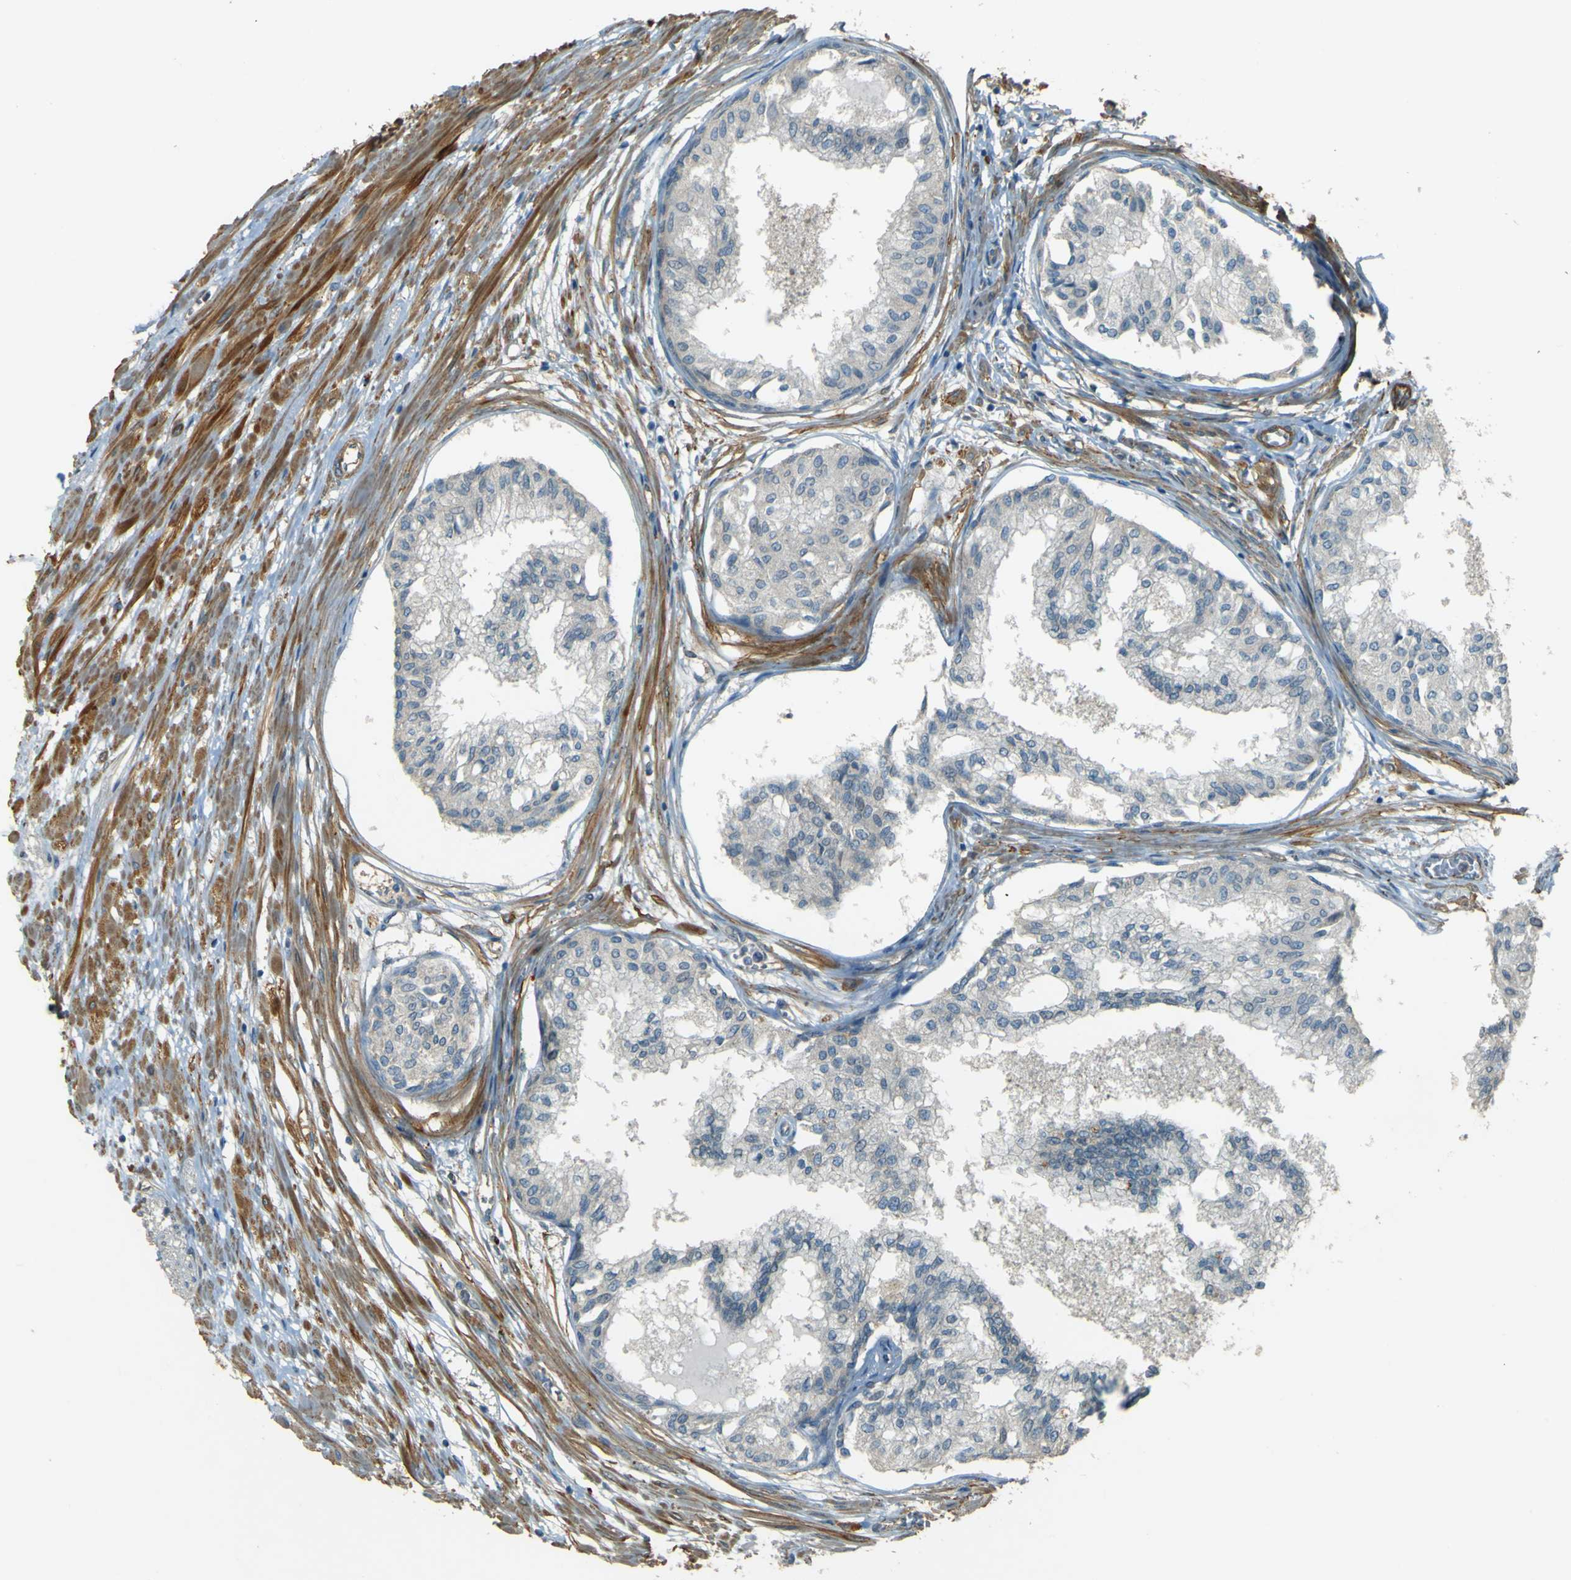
{"staining": {"intensity": "negative", "quantity": "none", "location": "none"}, "tissue": "prostate", "cell_type": "Glandular cells", "image_type": "normal", "snomed": [{"axis": "morphology", "description": "Normal tissue, NOS"}, {"axis": "topography", "description": "Prostate"}, {"axis": "topography", "description": "Seminal veicle"}], "caption": "IHC histopathology image of unremarkable prostate: prostate stained with DAB exhibits no significant protein staining in glandular cells.", "gene": "NEXN", "patient": {"sex": "male", "age": 60}}